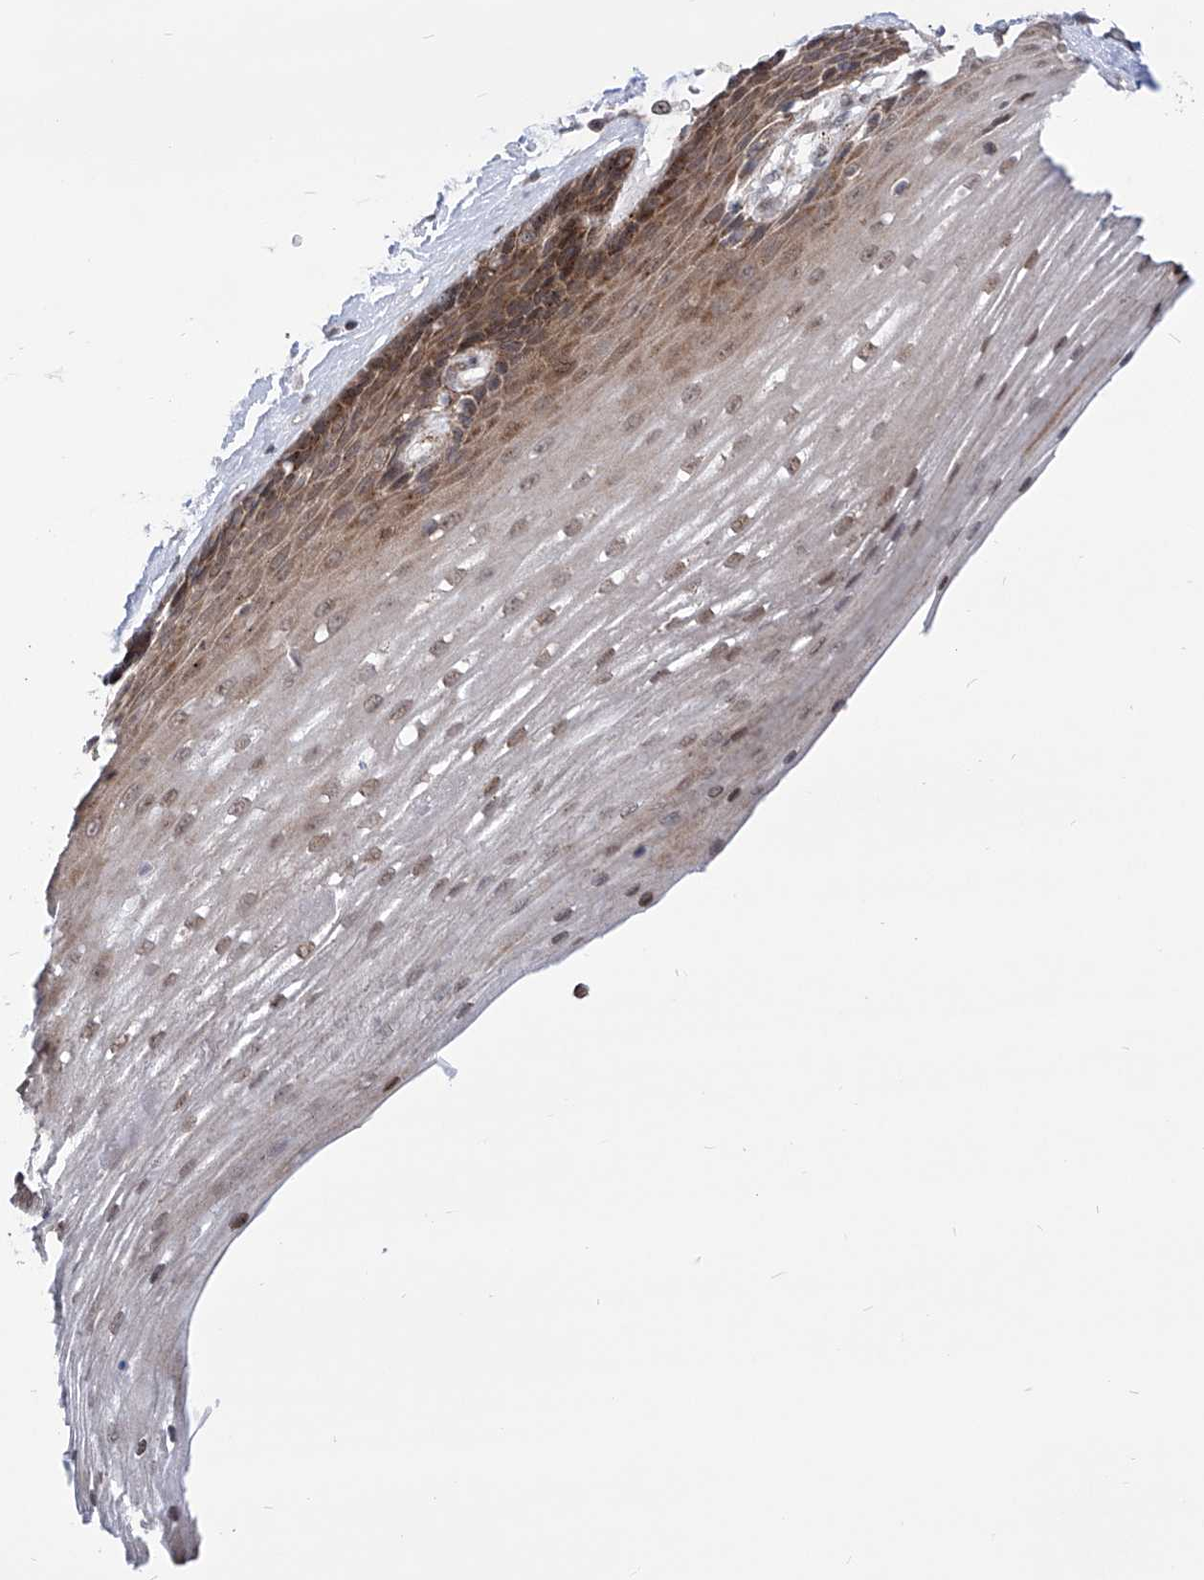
{"staining": {"intensity": "moderate", "quantity": "25%-75%", "location": "cytoplasmic/membranous,nuclear"}, "tissue": "esophagus", "cell_type": "Squamous epithelial cells", "image_type": "normal", "snomed": [{"axis": "morphology", "description": "Normal tissue, NOS"}, {"axis": "topography", "description": "Esophagus"}], "caption": "Immunohistochemical staining of normal esophagus reveals 25%-75% levels of moderate cytoplasmic/membranous,nuclear protein positivity in about 25%-75% of squamous epithelial cells. (Stains: DAB in brown, nuclei in blue, Microscopy: brightfield microscopy at high magnification).", "gene": "CEP290", "patient": {"sex": "male", "age": 62}}